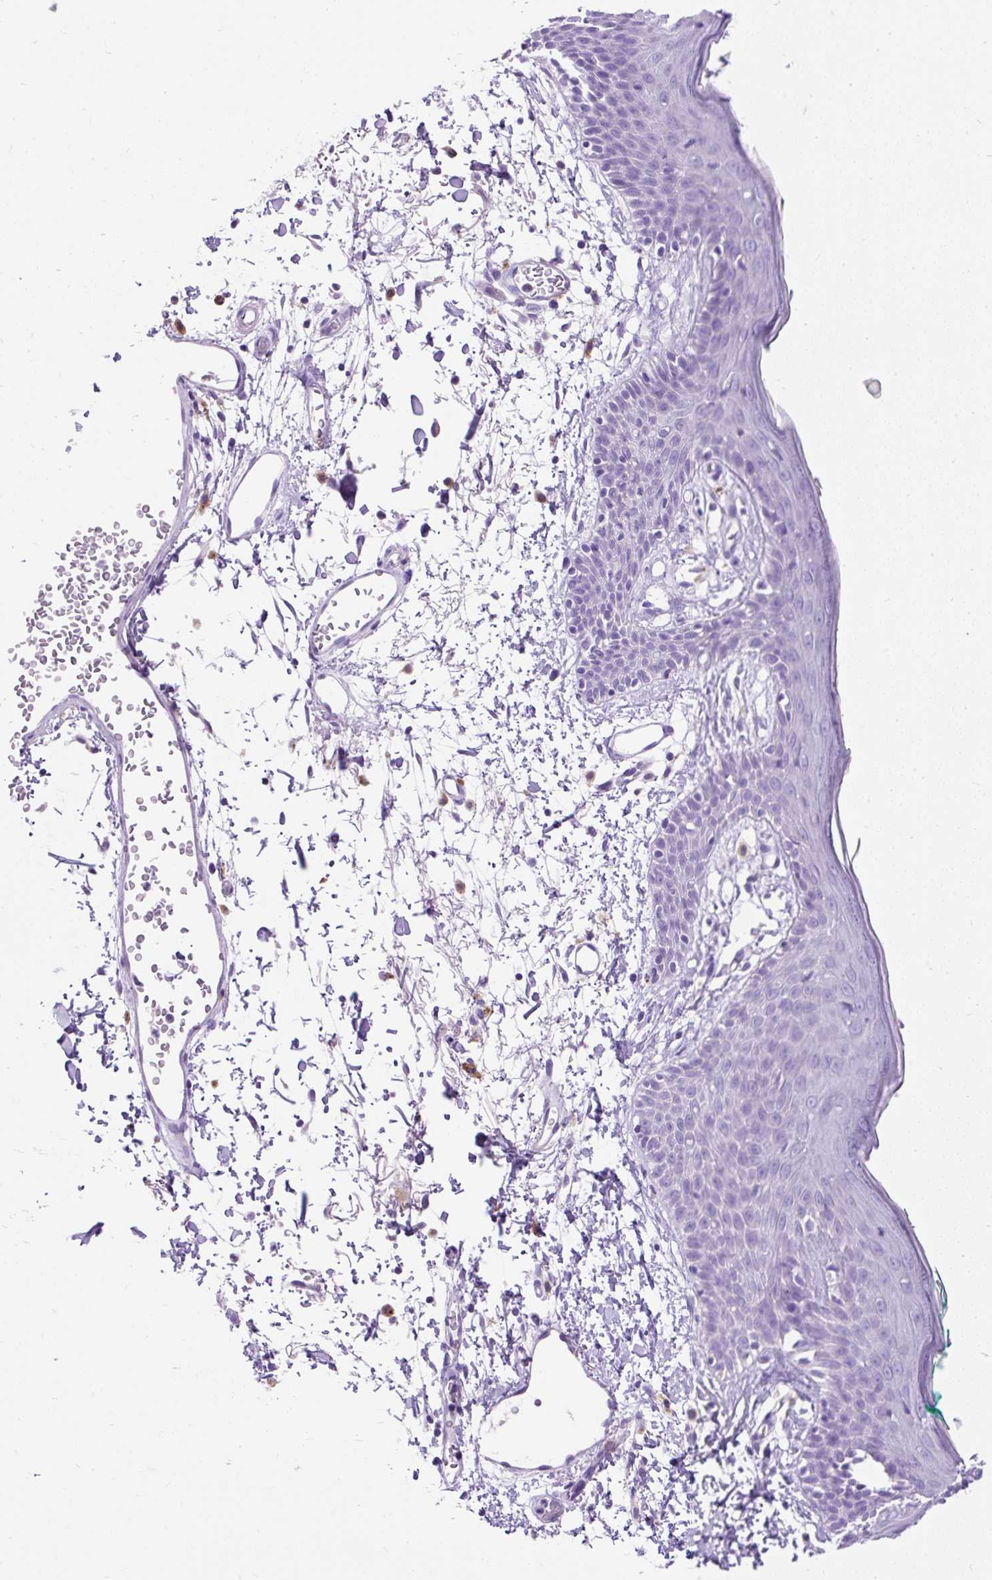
{"staining": {"intensity": "negative", "quantity": "none", "location": "none"}, "tissue": "skin", "cell_type": "Fibroblasts", "image_type": "normal", "snomed": [{"axis": "morphology", "description": "Normal tissue, NOS"}, {"axis": "topography", "description": "Skin"}], "caption": "Normal skin was stained to show a protein in brown. There is no significant staining in fibroblasts. The staining is performed using DAB brown chromogen with nuclei counter-stained in using hematoxylin.", "gene": "HEXB", "patient": {"sex": "male", "age": 79}}